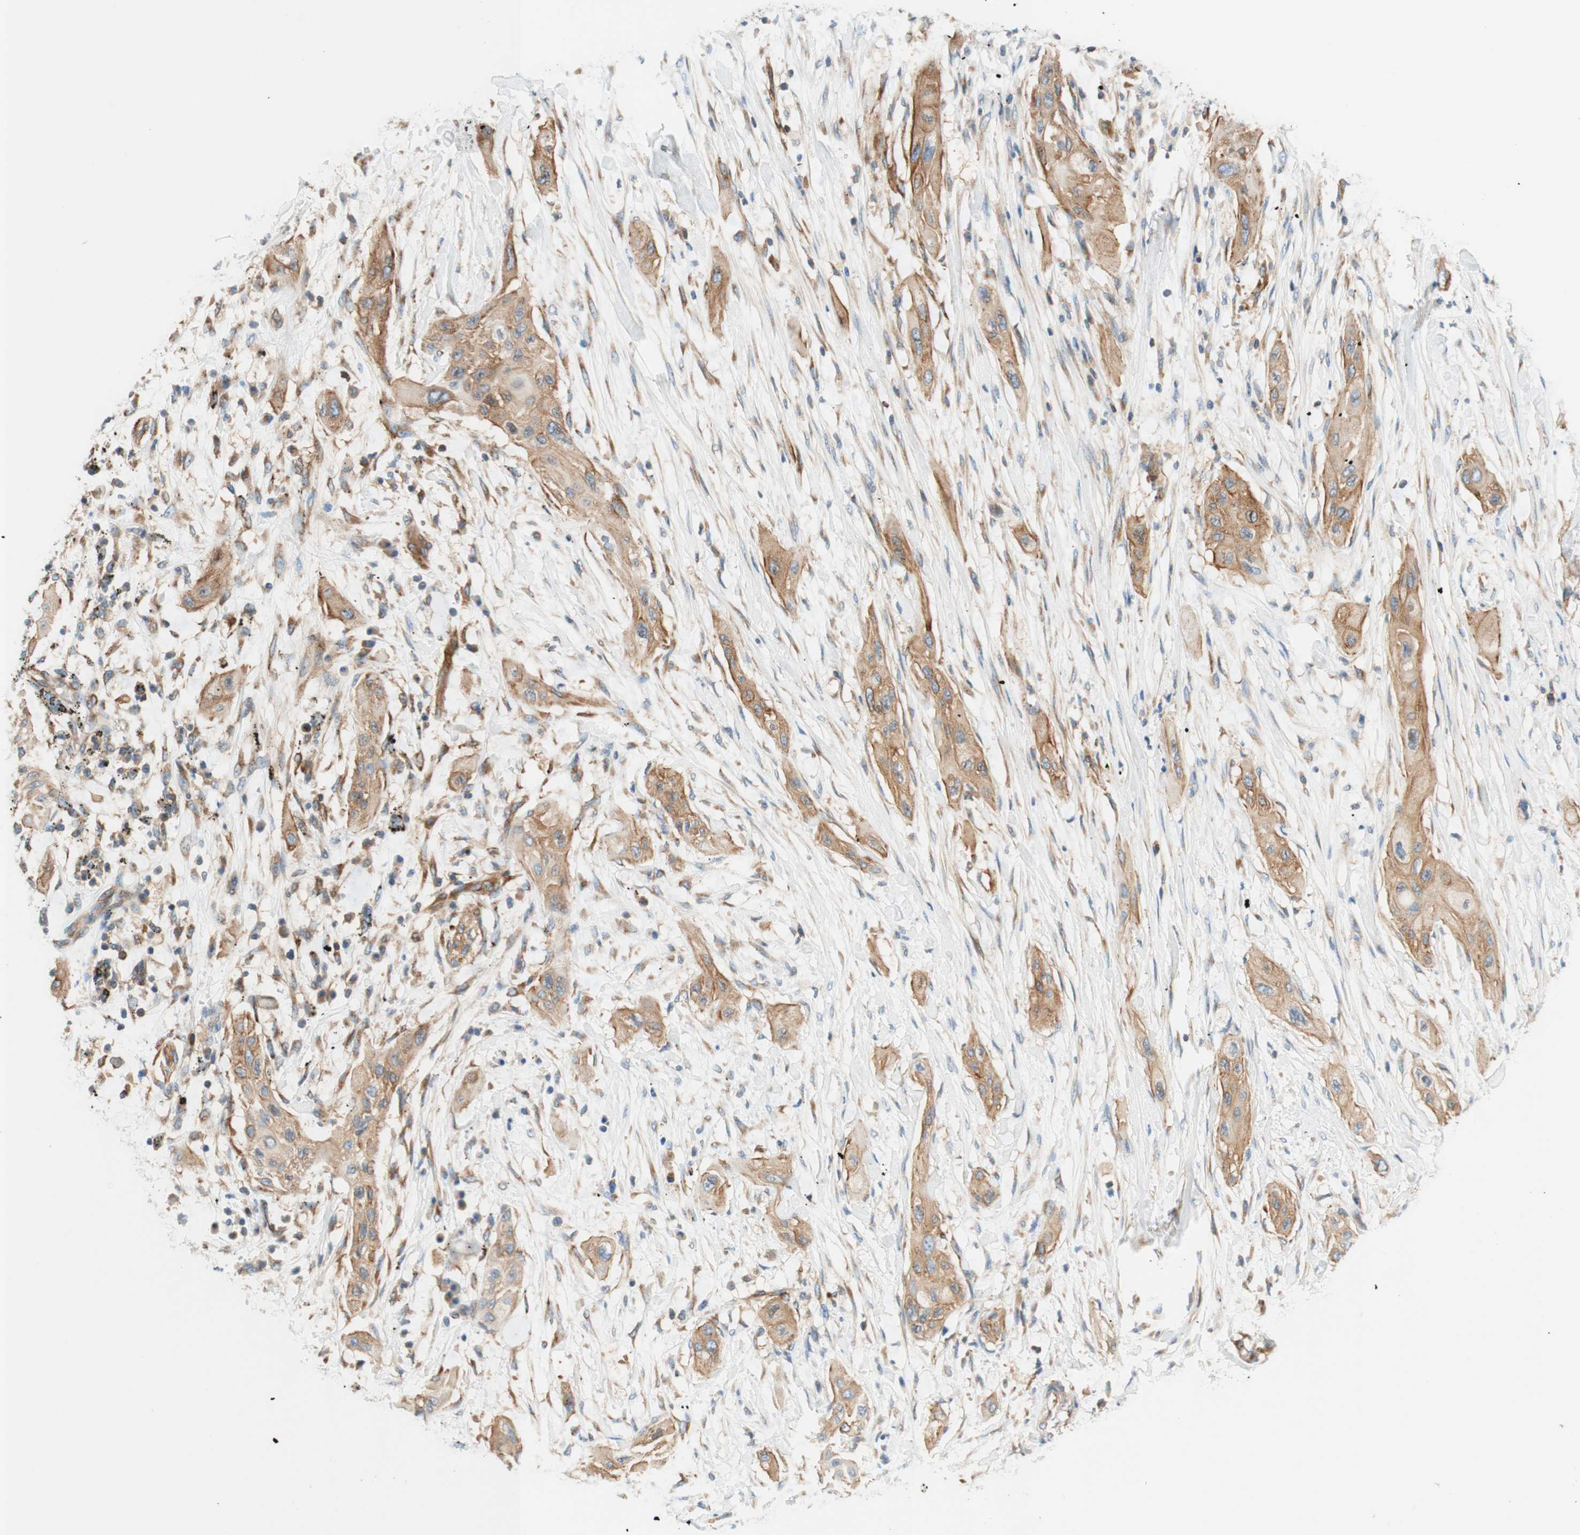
{"staining": {"intensity": "moderate", "quantity": ">75%", "location": "cytoplasmic/membranous"}, "tissue": "lung cancer", "cell_type": "Tumor cells", "image_type": "cancer", "snomed": [{"axis": "morphology", "description": "Squamous cell carcinoma, NOS"}, {"axis": "topography", "description": "Lung"}], "caption": "A medium amount of moderate cytoplasmic/membranous positivity is appreciated in about >75% of tumor cells in squamous cell carcinoma (lung) tissue. Using DAB (3,3'-diaminobenzidine) (brown) and hematoxylin (blue) stains, captured at high magnification using brightfield microscopy.", "gene": "VPS26A", "patient": {"sex": "female", "age": 47}}